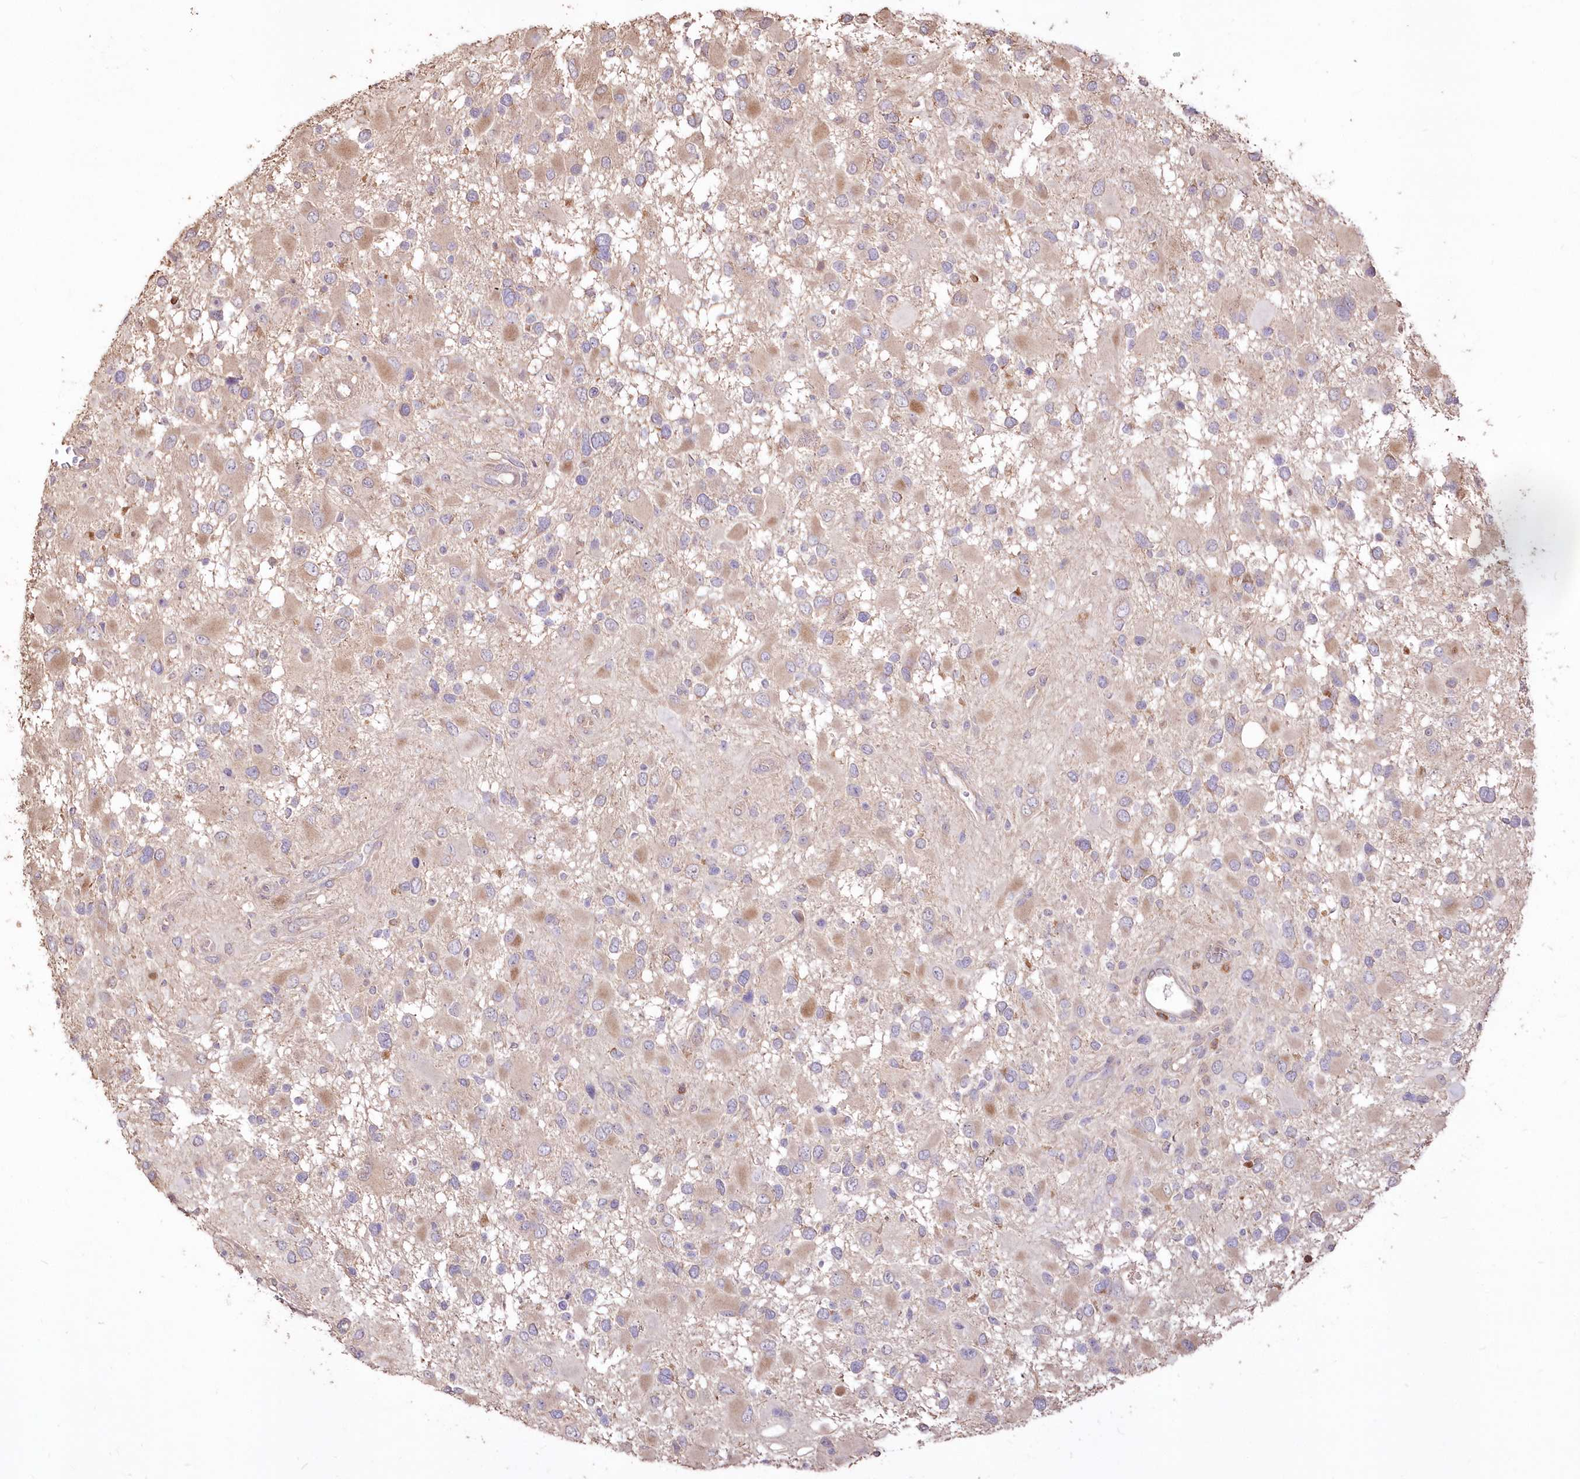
{"staining": {"intensity": "weak", "quantity": "25%-75%", "location": "cytoplasmic/membranous"}, "tissue": "glioma", "cell_type": "Tumor cells", "image_type": "cancer", "snomed": [{"axis": "morphology", "description": "Glioma, malignant, High grade"}, {"axis": "topography", "description": "Brain"}], "caption": "Tumor cells exhibit low levels of weak cytoplasmic/membranous positivity in about 25%-75% of cells in human high-grade glioma (malignant).", "gene": "STK17B", "patient": {"sex": "male", "age": 53}}